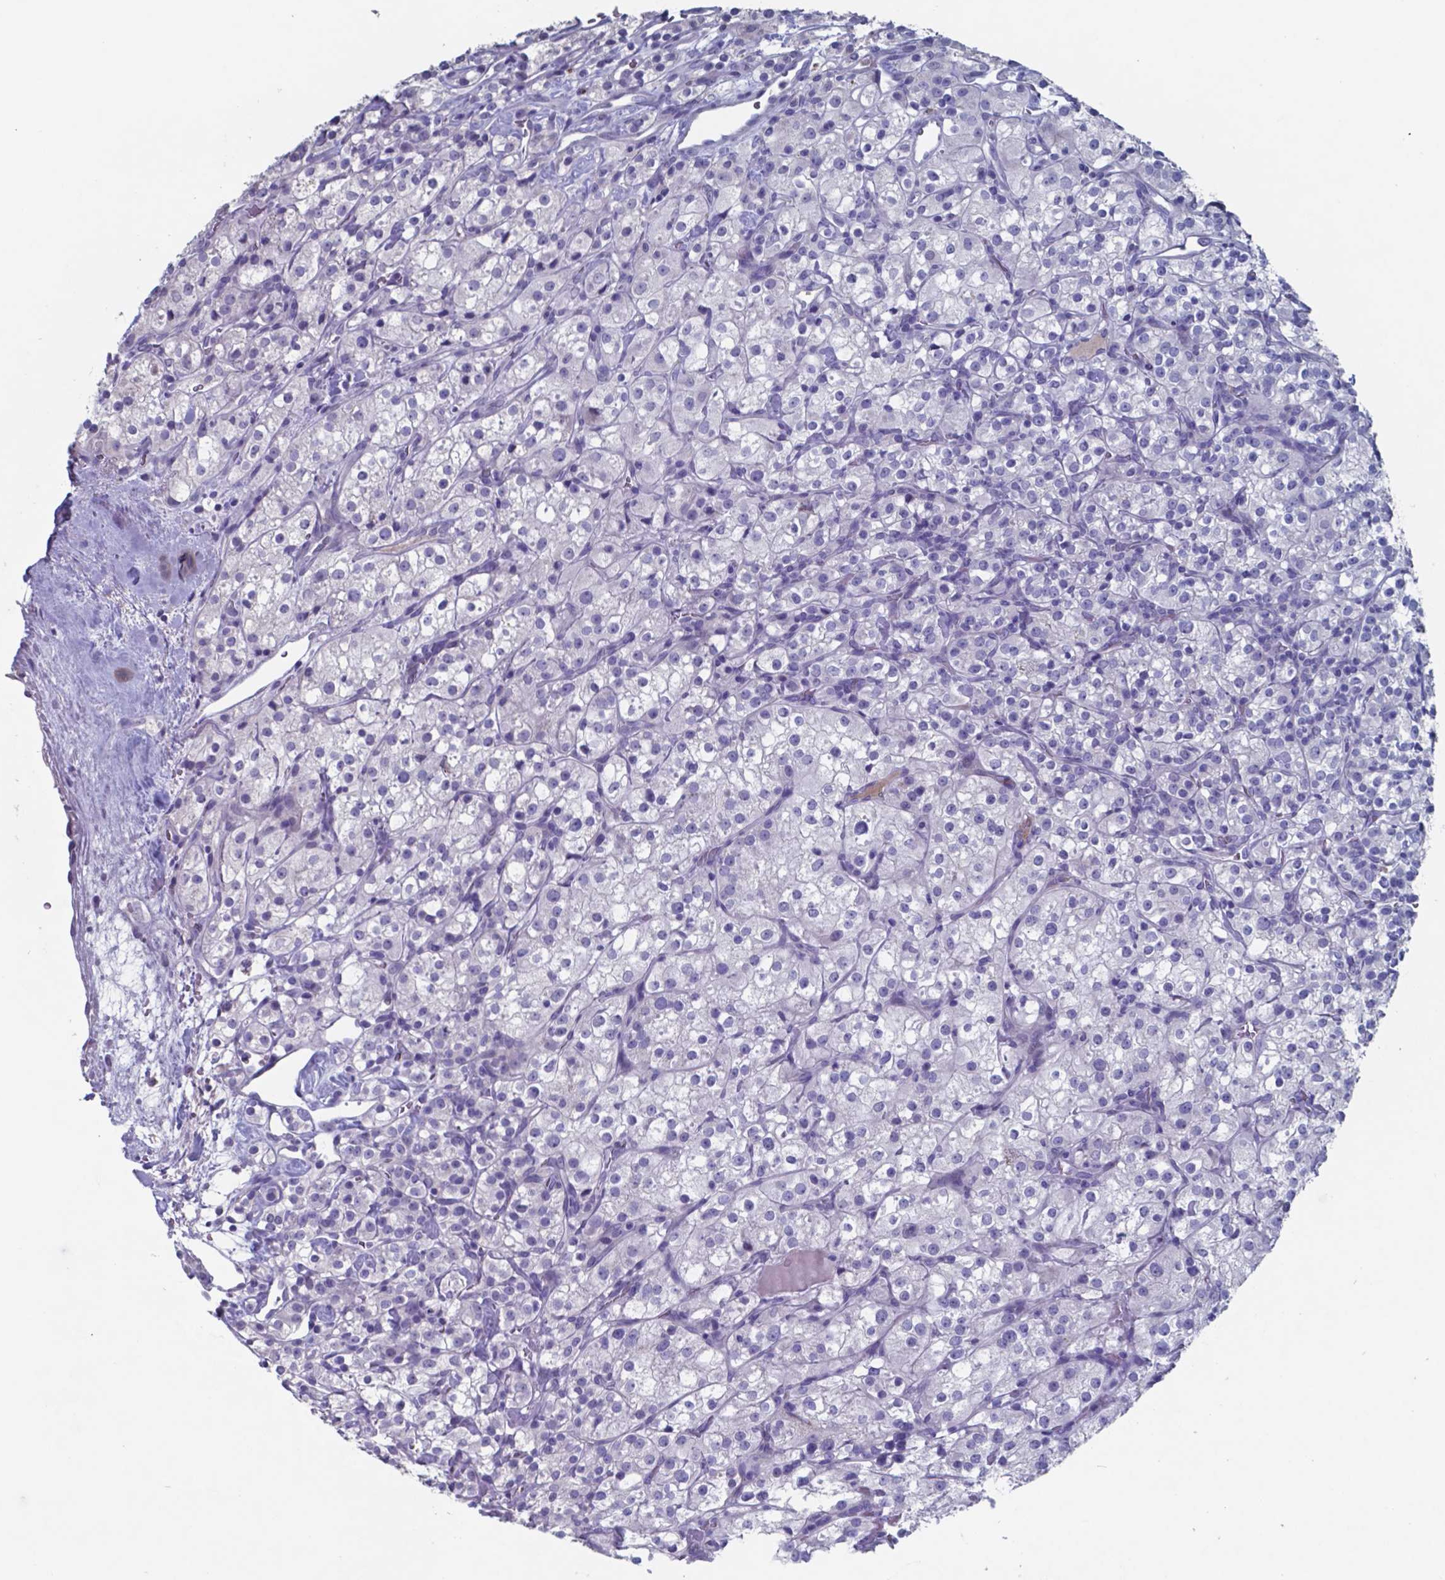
{"staining": {"intensity": "negative", "quantity": "none", "location": "none"}, "tissue": "renal cancer", "cell_type": "Tumor cells", "image_type": "cancer", "snomed": [{"axis": "morphology", "description": "Adenocarcinoma, NOS"}, {"axis": "topography", "description": "Kidney"}], "caption": "An immunohistochemistry (IHC) photomicrograph of adenocarcinoma (renal) is shown. There is no staining in tumor cells of adenocarcinoma (renal).", "gene": "TTR", "patient": {"sex": "male", "age": 77}}